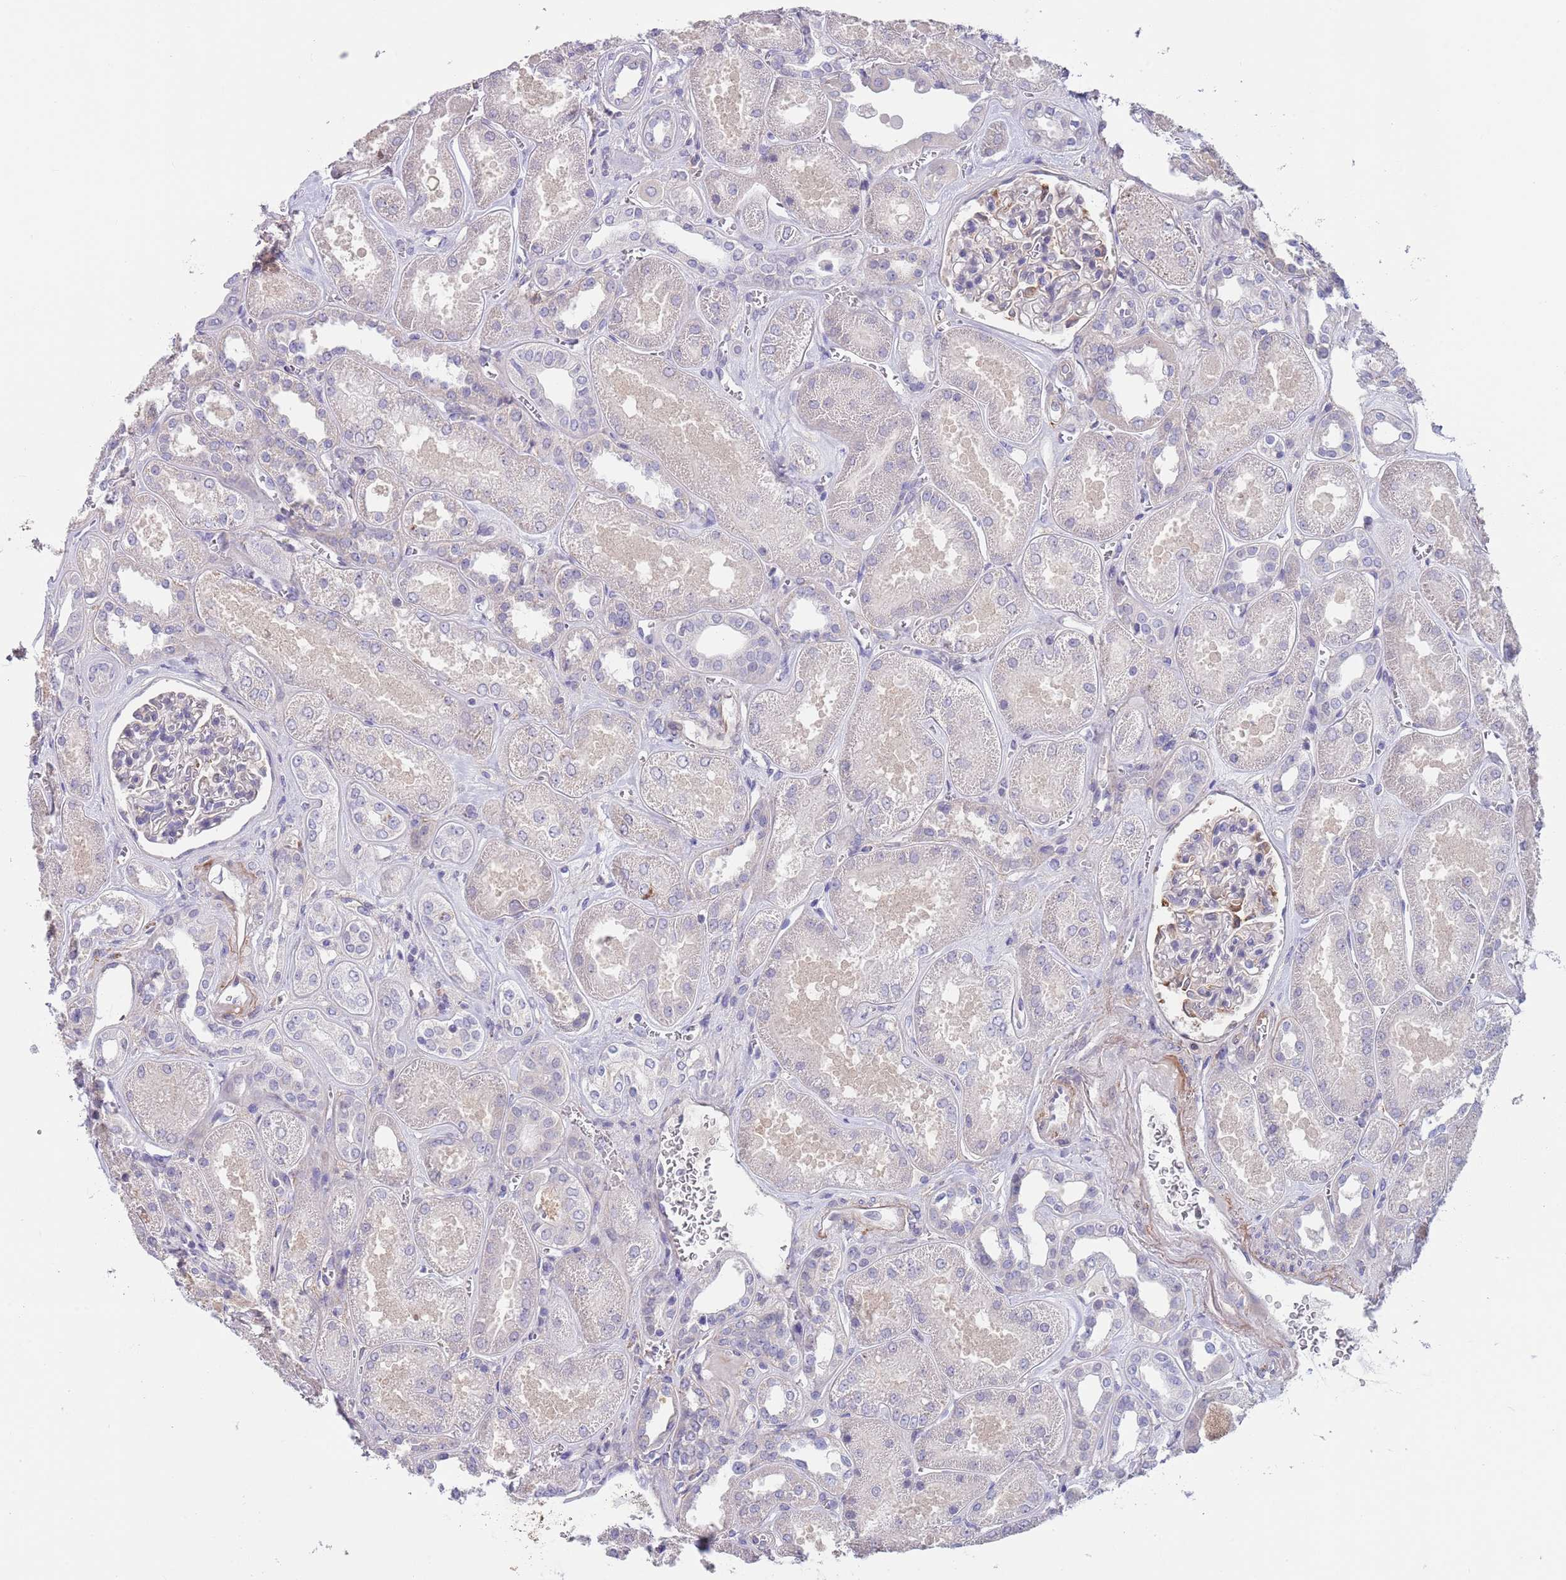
{"staining": {"intensity": "negative", "quantity": "none", "location": "none"}, "tissue": "kidney", "cell_type": "Cells in glomeruli", "image_type": "normal", "snomed": [{"axis": "morphology", "description": "Normal tissue, NOS"}, {"axis": "morphology", "description": "Adenocarcinoma, NOS"}, {"axis": "topography", "description": "Kidney"}], "caption": "This is an IHC photomicrograph of benign kidney. There is no staining in cells in glomeruli.", "gene": "RNF169", "patient": {"sex": "female", "age": 68}}